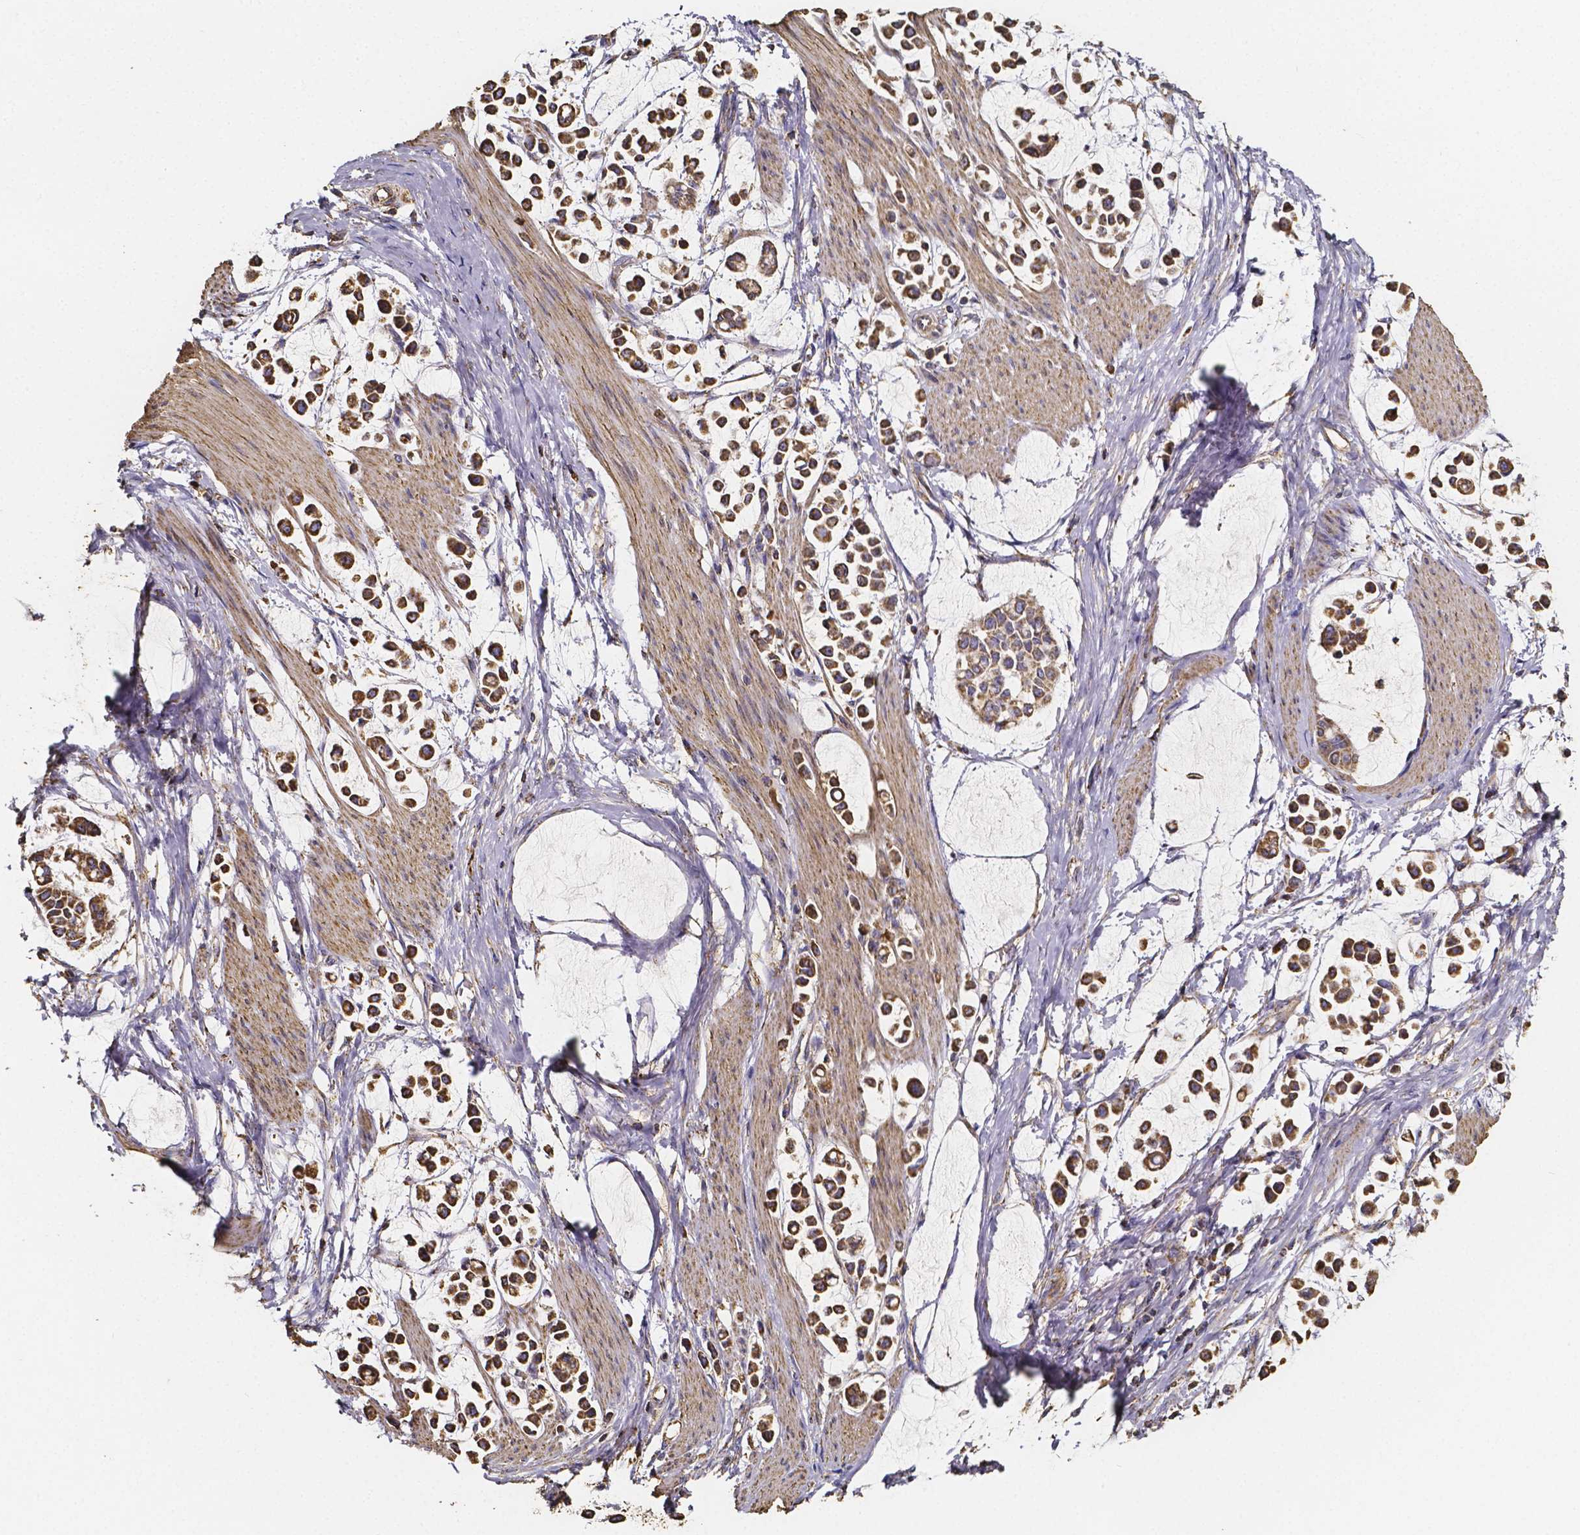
{"staining": {"intensity": "moderate", "quantity": ">75%", "location": "cytoplasmic/membranous"}, "tissue": "stomach cancer", "cell_type": "Tumor cells", "image_type": "cancer", "snomed": [{"axis": "morphology", "description": "Adenocarcinoma, NOS"}, {"axis": "topography", "description": "Stomach"}], "caption": "The image demonstrates staining of adenocarcinoma (stomach), revealing moderate cytoplasmic/membranous protein expression (brown color) within tumor cells. (Stains: DAB (3,3'-diaminobenzidine) in brown, nuclei in blue, Microscopy: brightfield microscopy at high magnification).", "gene": "SLC35D2", "patient": {"sex": "male", "age": 82}}